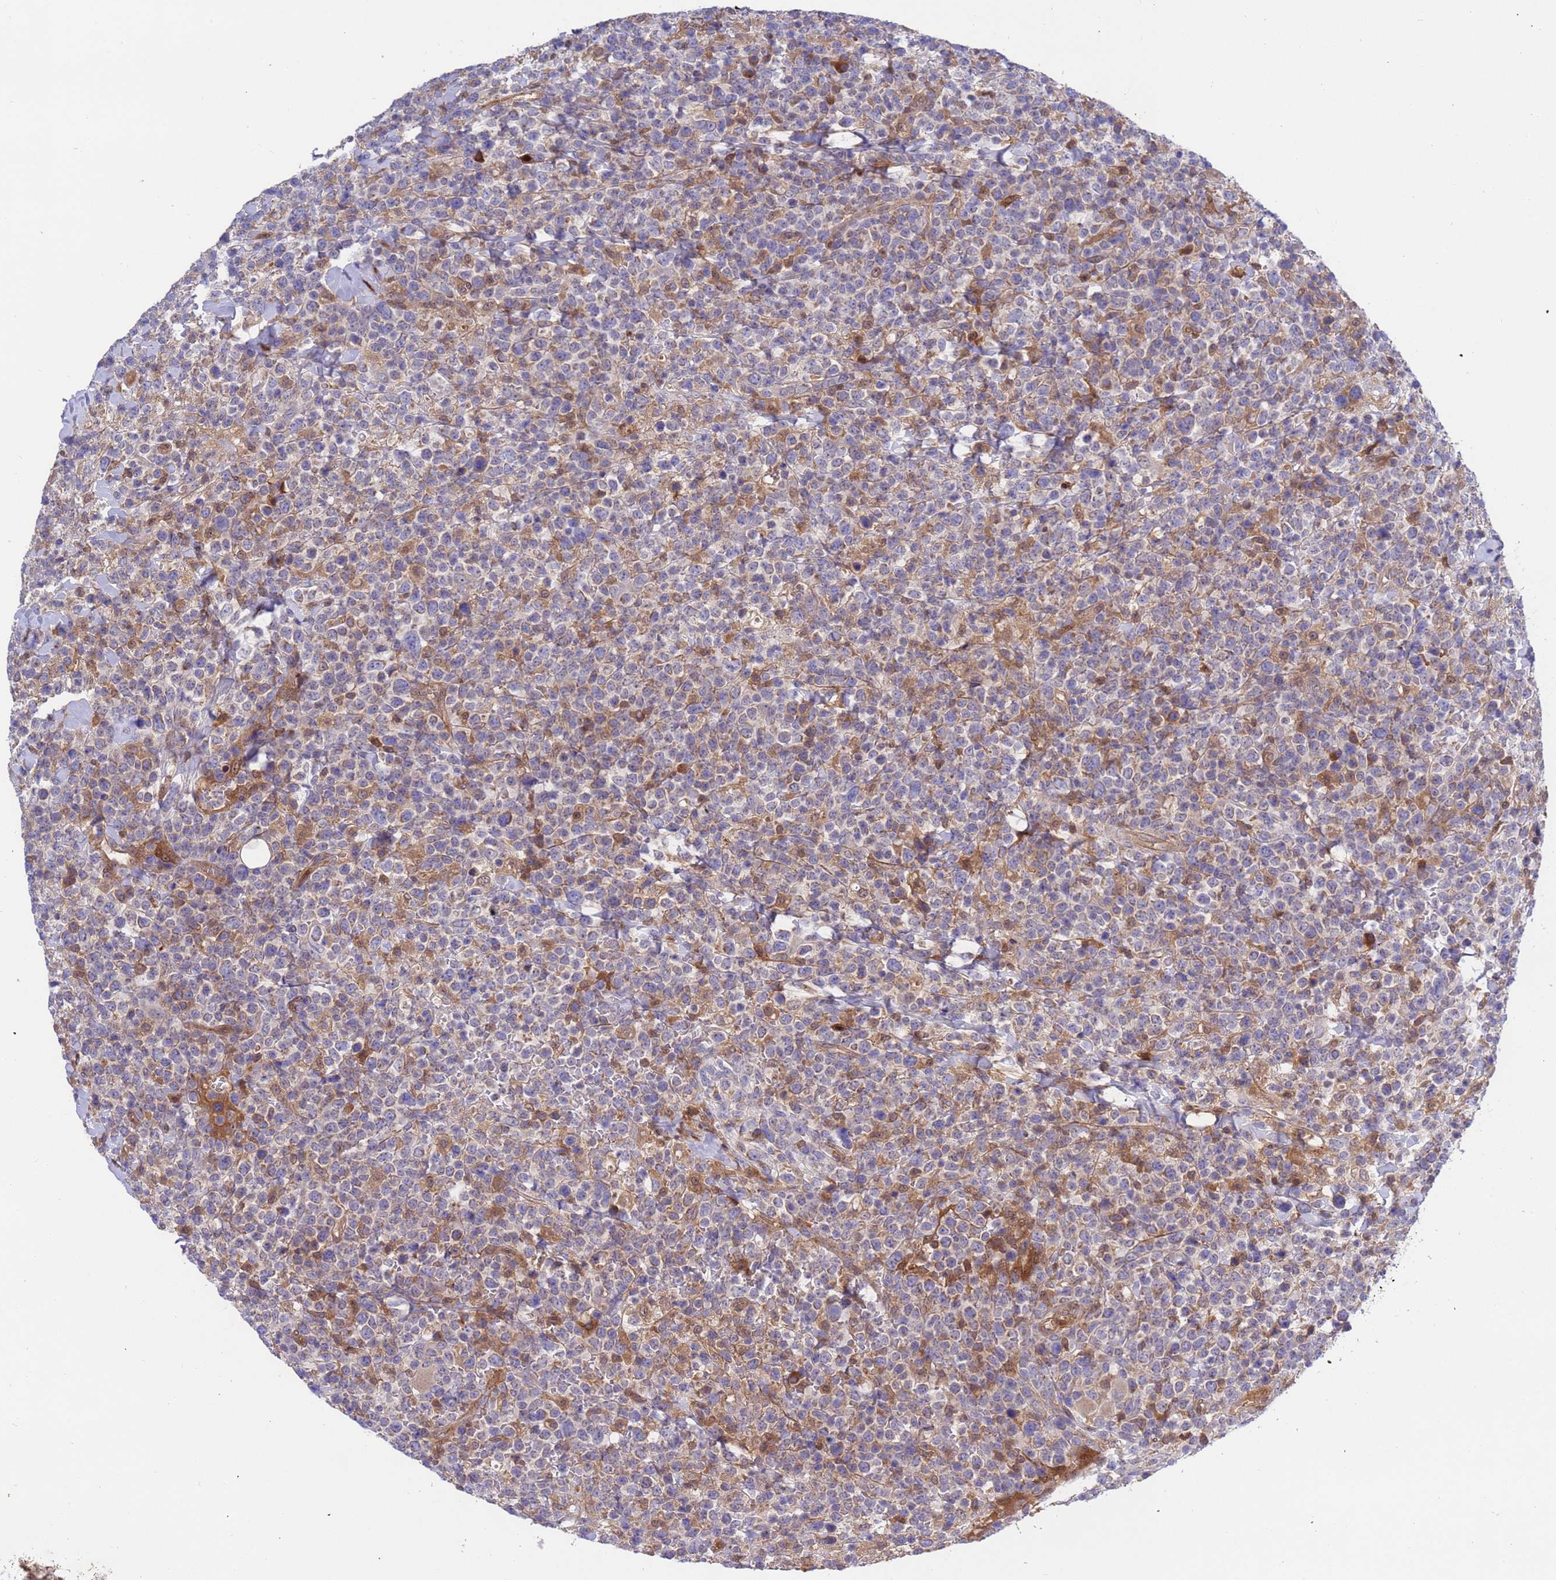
{"staining": {"intensity": "moderate", "quantity": "<25%", "location": "cytoplasmic/membranous,nuclear"}, "tissue": "lymphoma", "cell_type": "Tumor cells", "image_type": "cancer", "snomed": [{"axis": "morphology", "description": "Malignant lymphoma, non-Hodgkin's type, High grade"}, {"axis": "topography", "description": "Colon"}], "caption": "An IHC micrograph of tumor tissue is shown. Protein staining in brown labels moderate cytoplasmic/membranous and nuclear positivity in lymphoma within tumor cells. (DAB IHC with brightfield microscopy, high magnification).", "gene": "FOXRED1", "patient": {"sex": "female", "age": 53}}